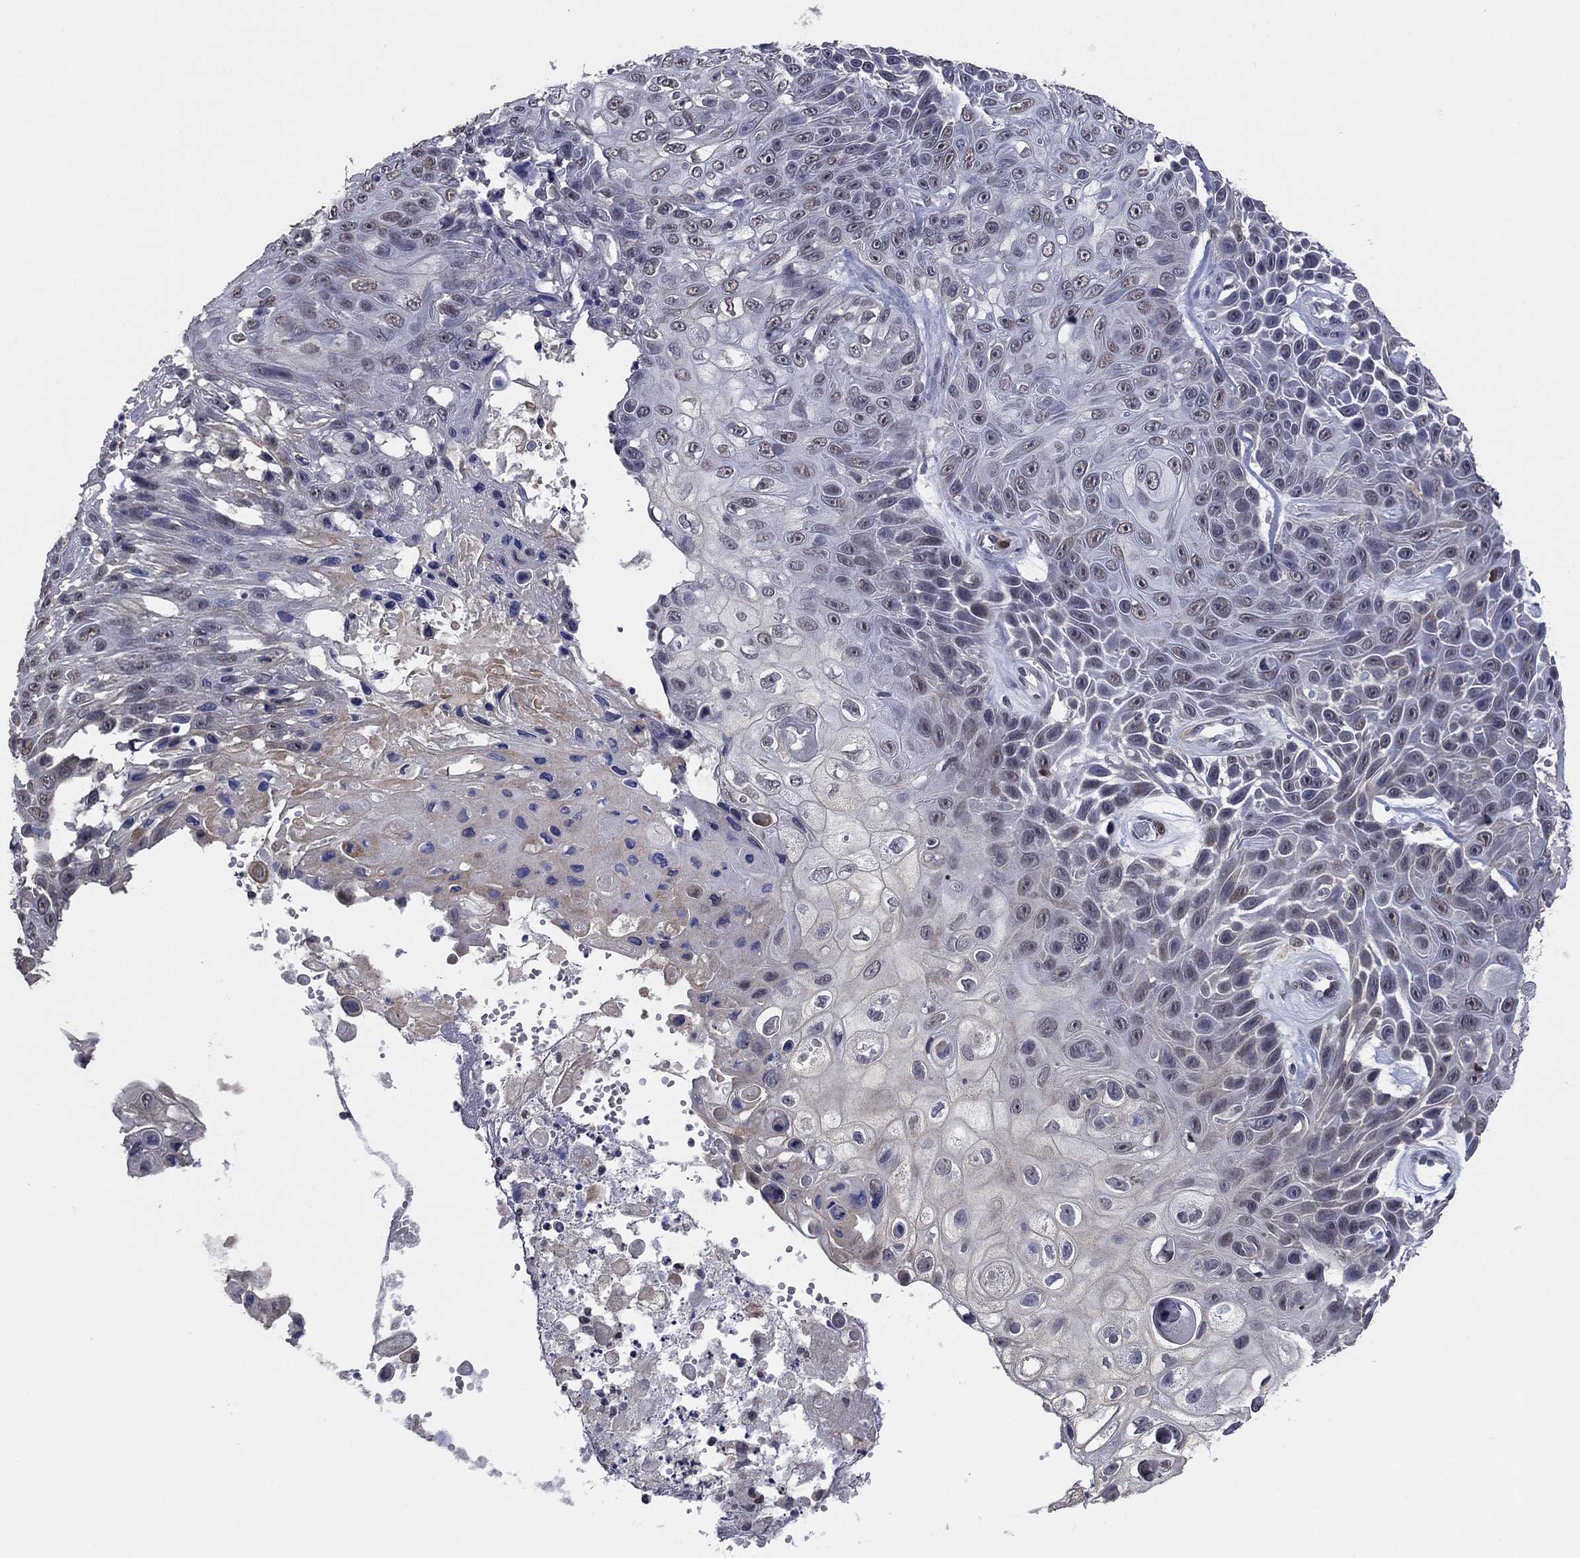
{"staining": {"intensity": "negative", "quantity": "none", "location": "none"}, "tissue": "skin cancer", "cell_type": "Tumor cells", "image_type": "cancer", "snomed": [{"axis": "morphology", "description": "Squamous cell carcinoma, NOS"}, {"axis": "topography", "description": "Skin"}], "caption": "IHC of human squamous cell carcinoma (skin) reveals no expression in tumor cells. (DAB IHC visualized using brightfield microscopy, high magnification).", "gene": "TYMS", "patient": {"sex": "male", "age": 82}}